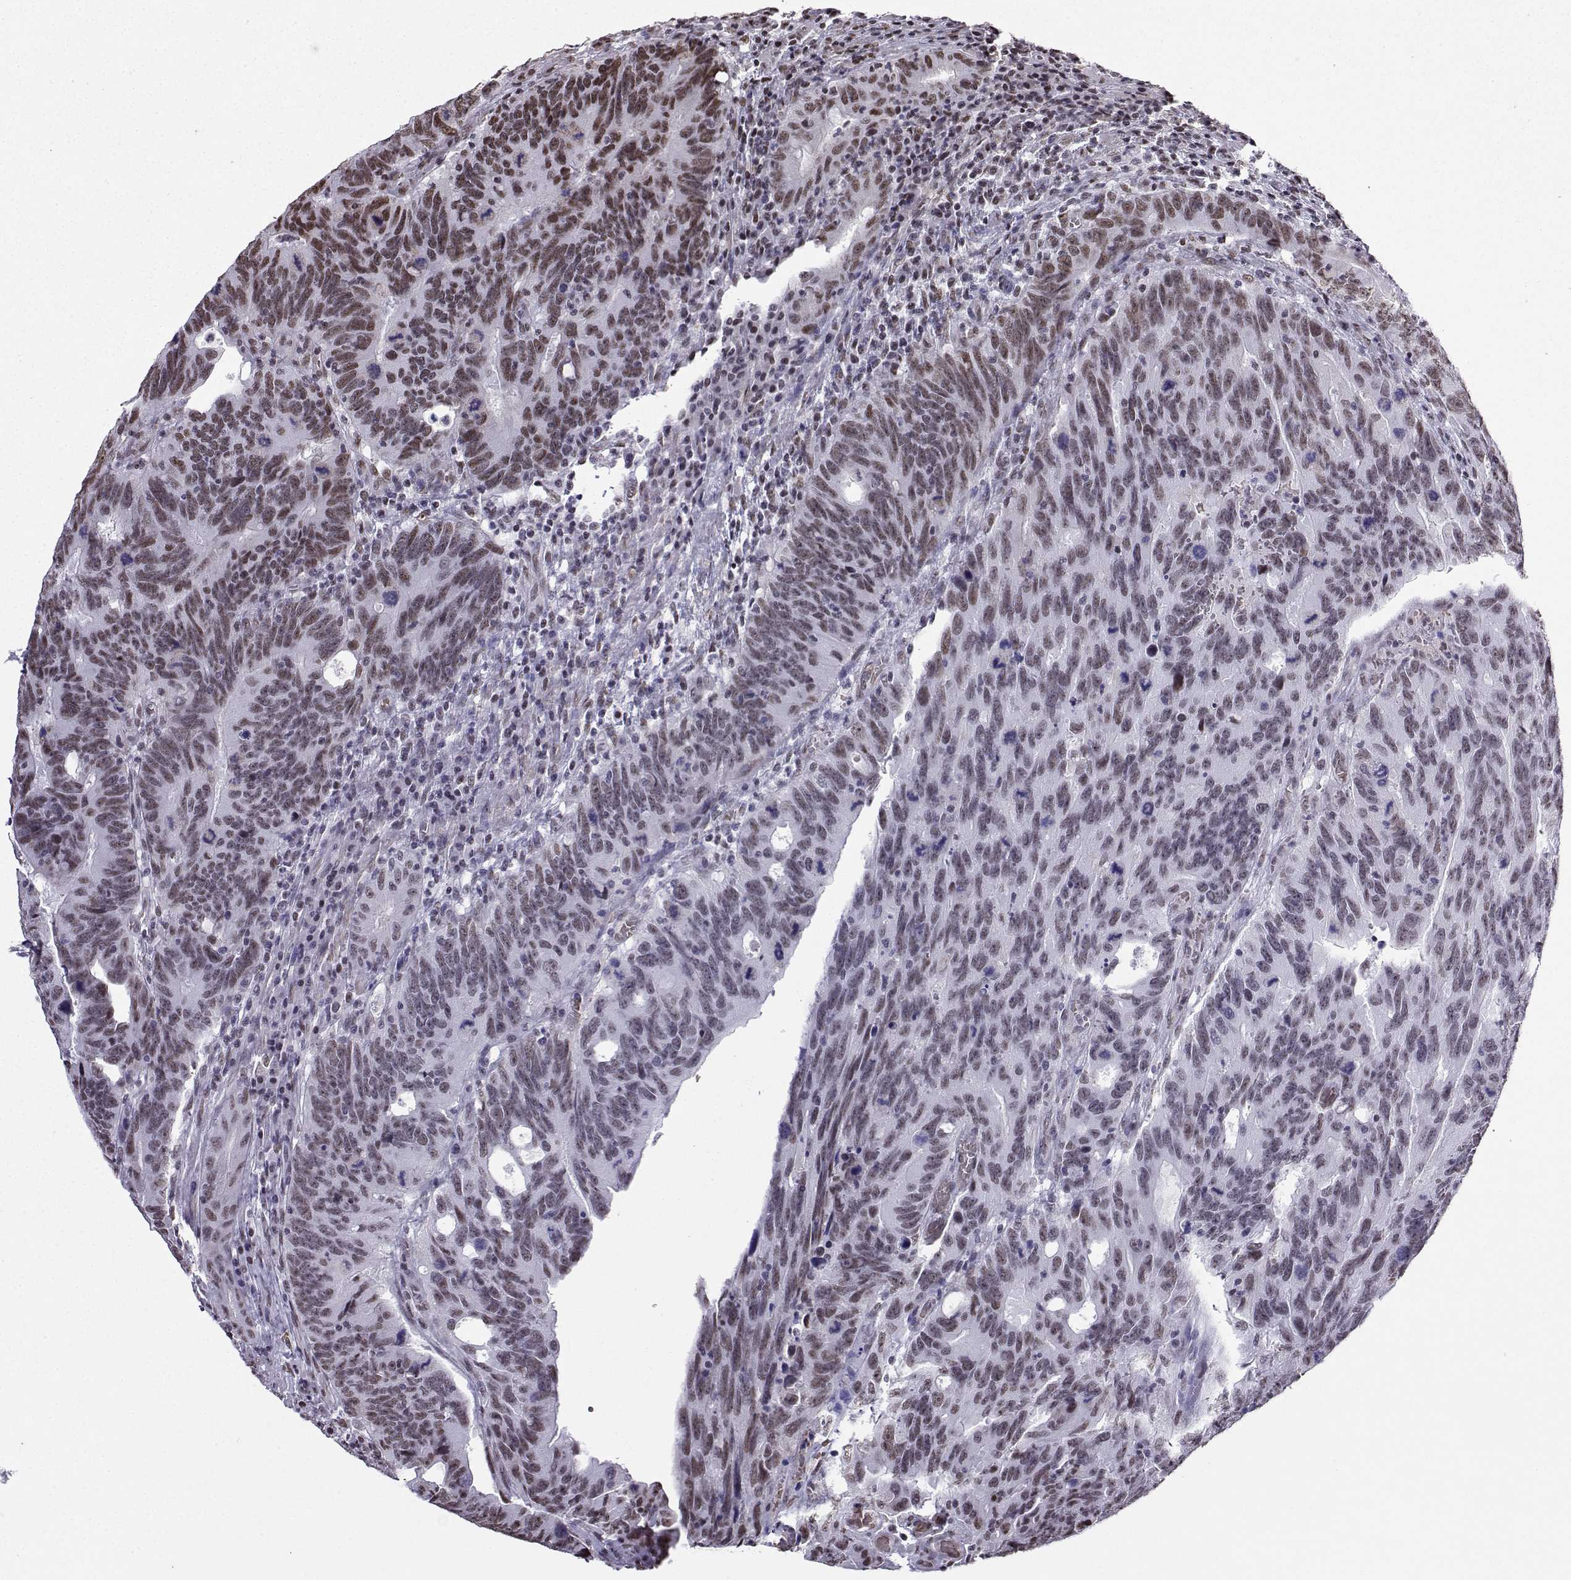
{"staining": {"intensity": "weak", "quantity": "25%-75%", "location": "nuclear"}, "tissue": "colorectal cancer", "cell_type": "Tumor cells", "image_type": "cancer", "snomed": [{"axis": "morphology", "description": "Adenocarcinoma, NOS"}, {"axis": "topography", "description": "Colon"}], "caption": "Approximately 25%-75% of tumor cells in colorectal adenocarcinoma reveal weak nuclear protein expression as visualized by brown immunohistochemical staining.", "gene": "CCNK", "patient": {"sex": "female", "age": 77}}